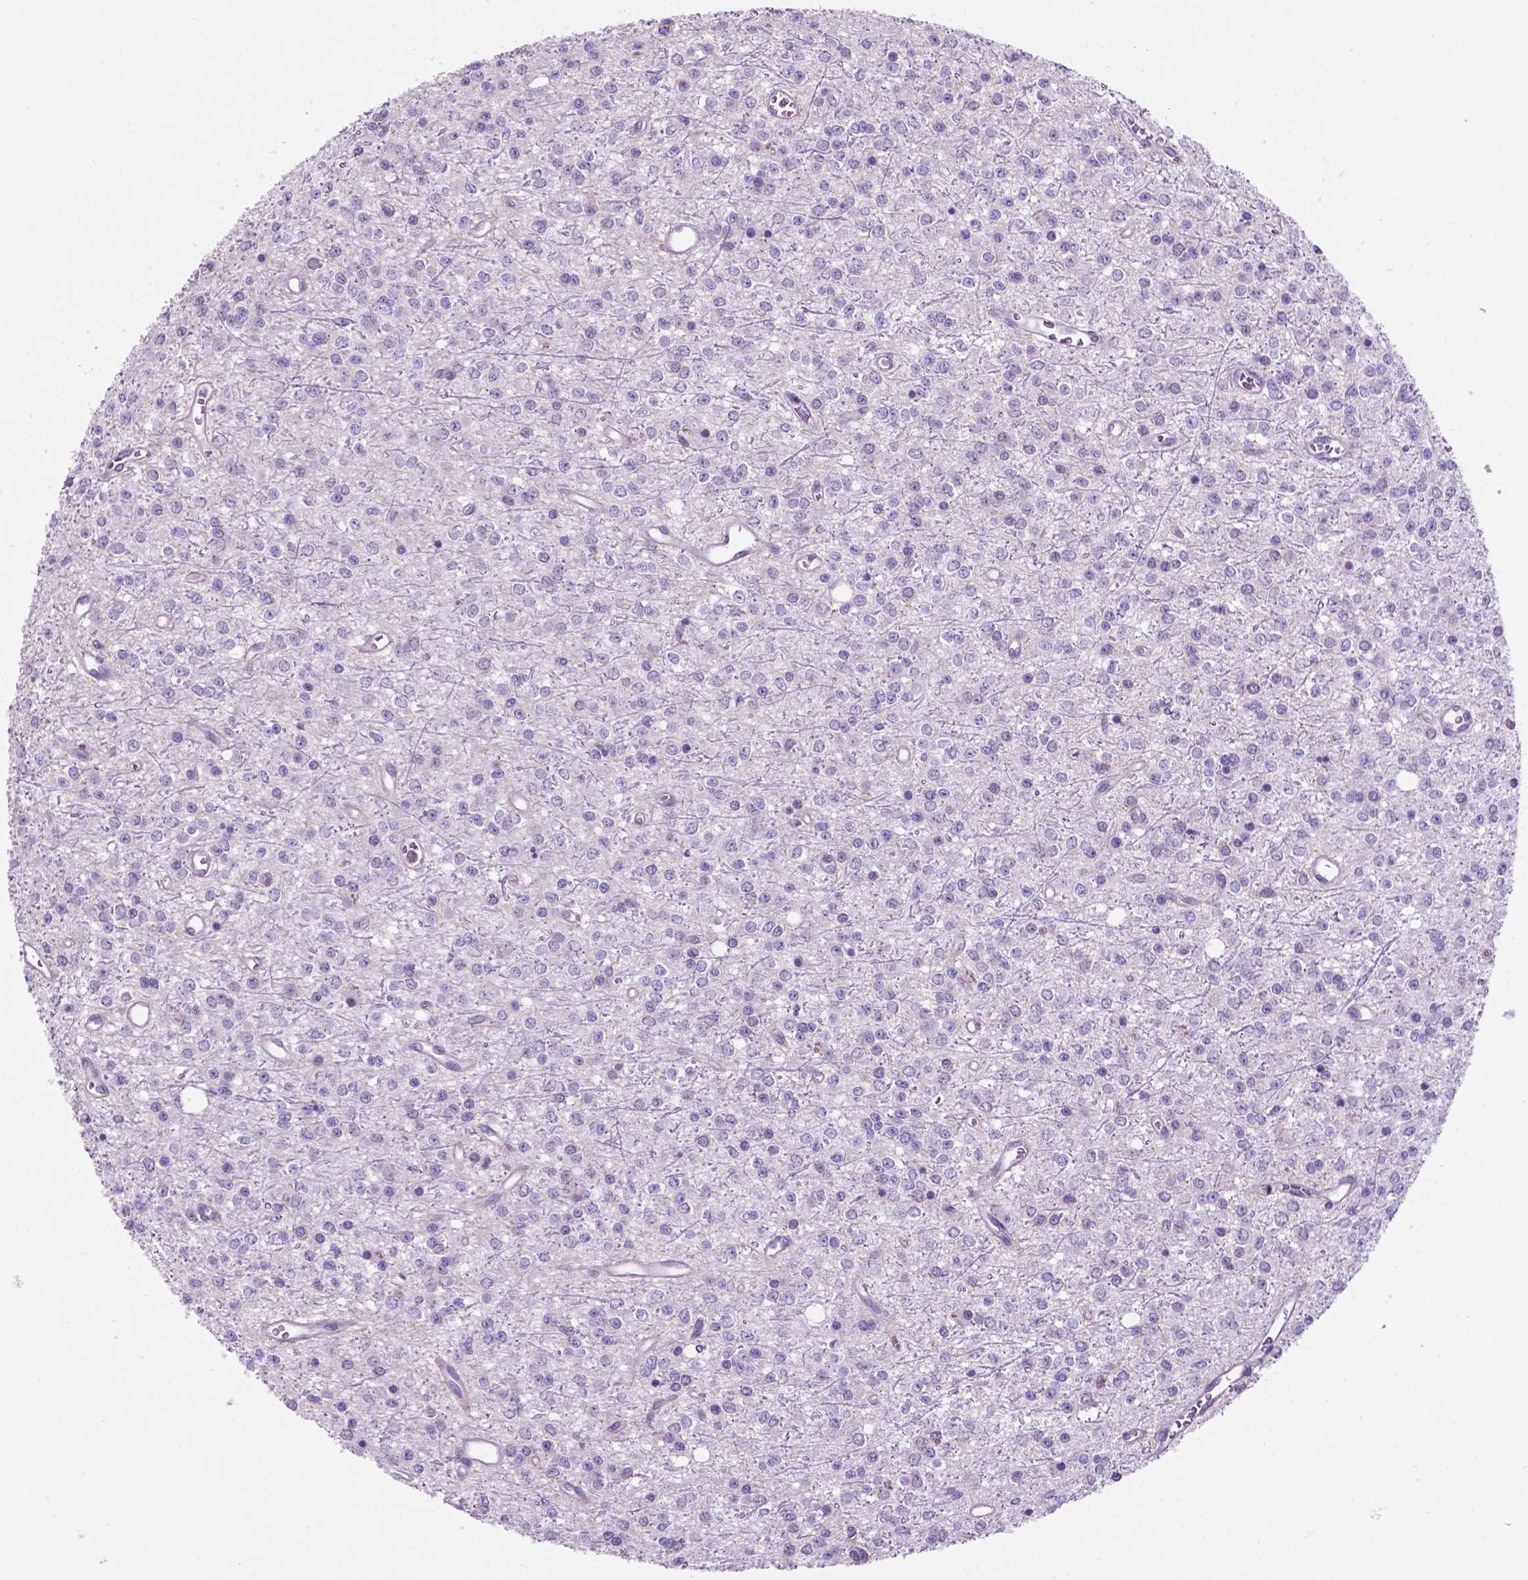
{"staining": {"intensity": "negative", "quantity": "none", "location": "none"}, "tissue": "glioma", "cell_type": "Tumor cells", "image_type": "cancer", "snomed": [{"axis": "morphology", "description": "Glioma, malignant, Low grade"}, {"axis": "topography", "description": "Brain"}], "caption": "DAB (3,3'-diaminobenzidine) immunohistochemical staining of human malignant glioma (low-grade) exhibits no significant expression in tumor cells. (DAB immunohistochemistry (IHC) visualized using brightfield microscopy, high magnification).", "gene": "SPDYA", "patient": {"sex": "female", "age": 45}}